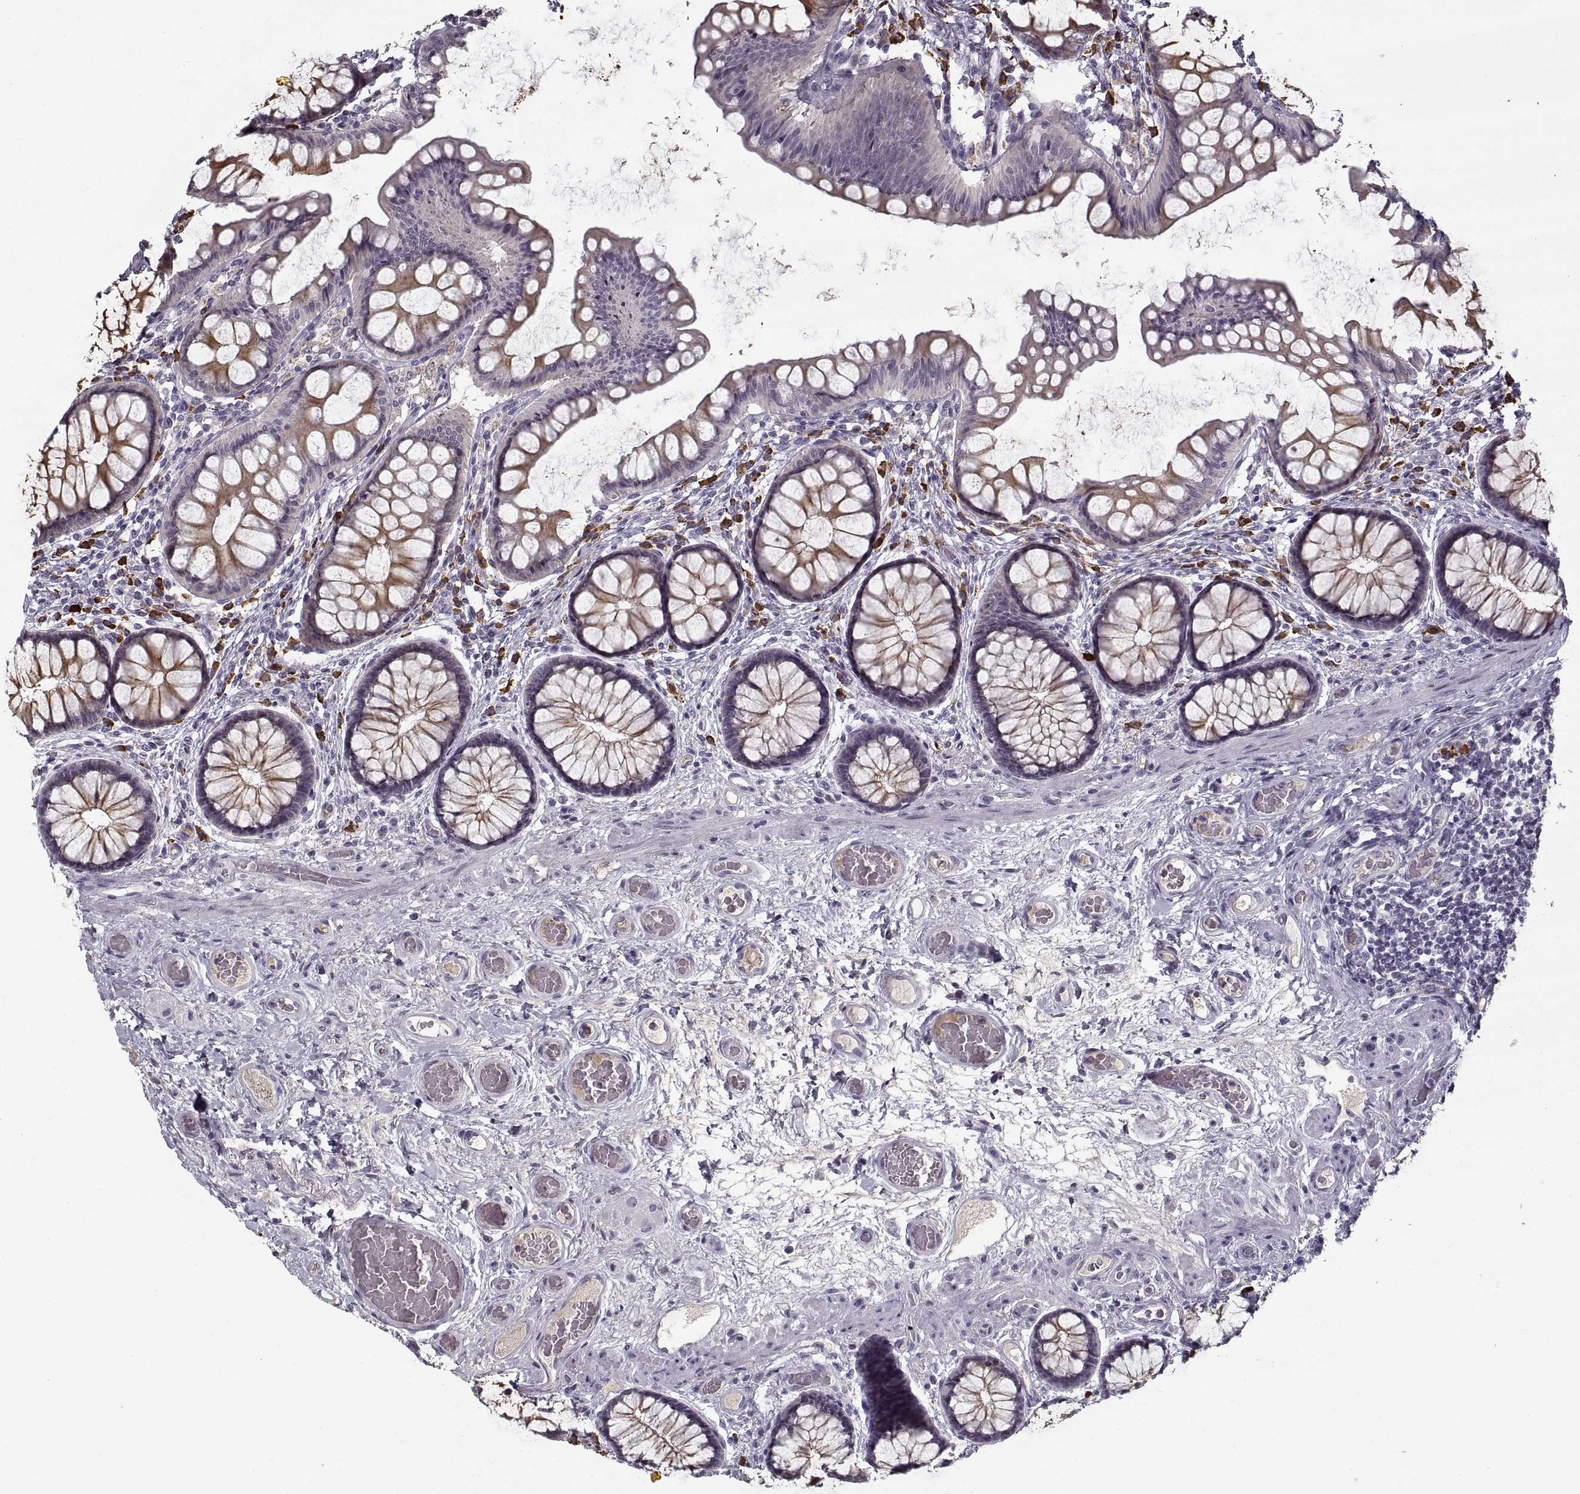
{"staining": {"intensity": "negative", "quantity": "none", "location": "none"}, "tissue": "colon", "cell_type": "Endothelial cells", "image_type": "normal", "snomed": [{"axis": "morphology", "description": "Normal tissue, NOS"}, {"axis": "topography", "description": "Colon"}], "caption": "Immunohistochemistry (IHC) image of normal colon: human colon stained with DAB exhibits no significant protein expression in endothelial cells.", "gene": "GAD2", "patient": {"sex": "female", "age": 65}}